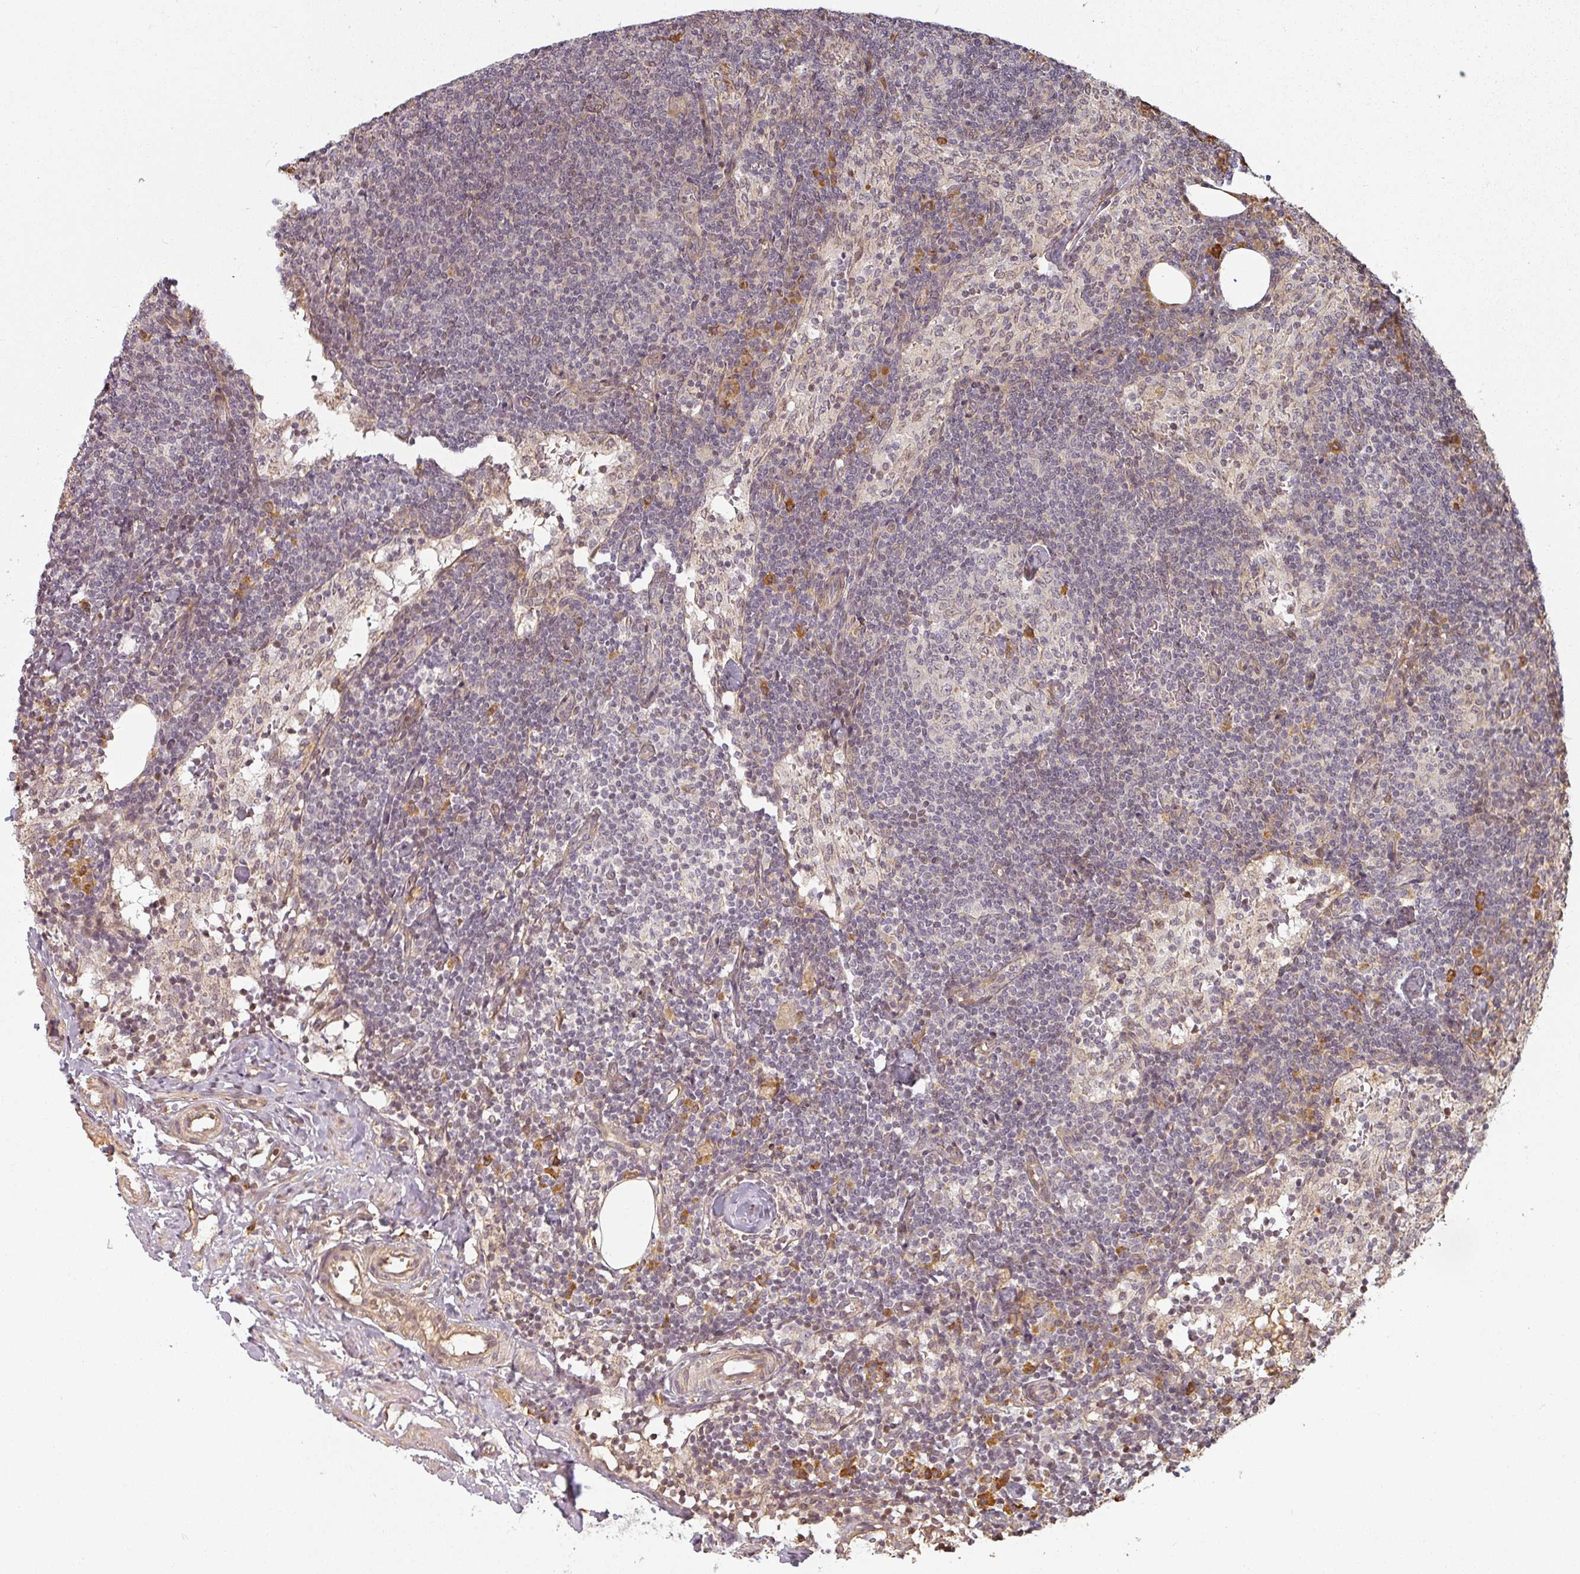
{"staining": {"intensity": "weak", "quantity": "25%-75%", "location": "nuclear"}, "tissue": "lymph node", "cell_type": "Germinal center cells", "image_type": "normal", "snomed": [{"axis": "morphology", "description": "Normal tissue, NOS"}, {"axis": "topography", "description": "Lymph node"}], "caption": "IHC photomicrograph of benign lymph node: lymph node stained using IHC displays low levels of weak protein expression localized specifically in the nuclear of germinal center cells, appearing as a nuclear brown color.", "gene": "MED19", "patient": {"sex": "female", "age": 52}}